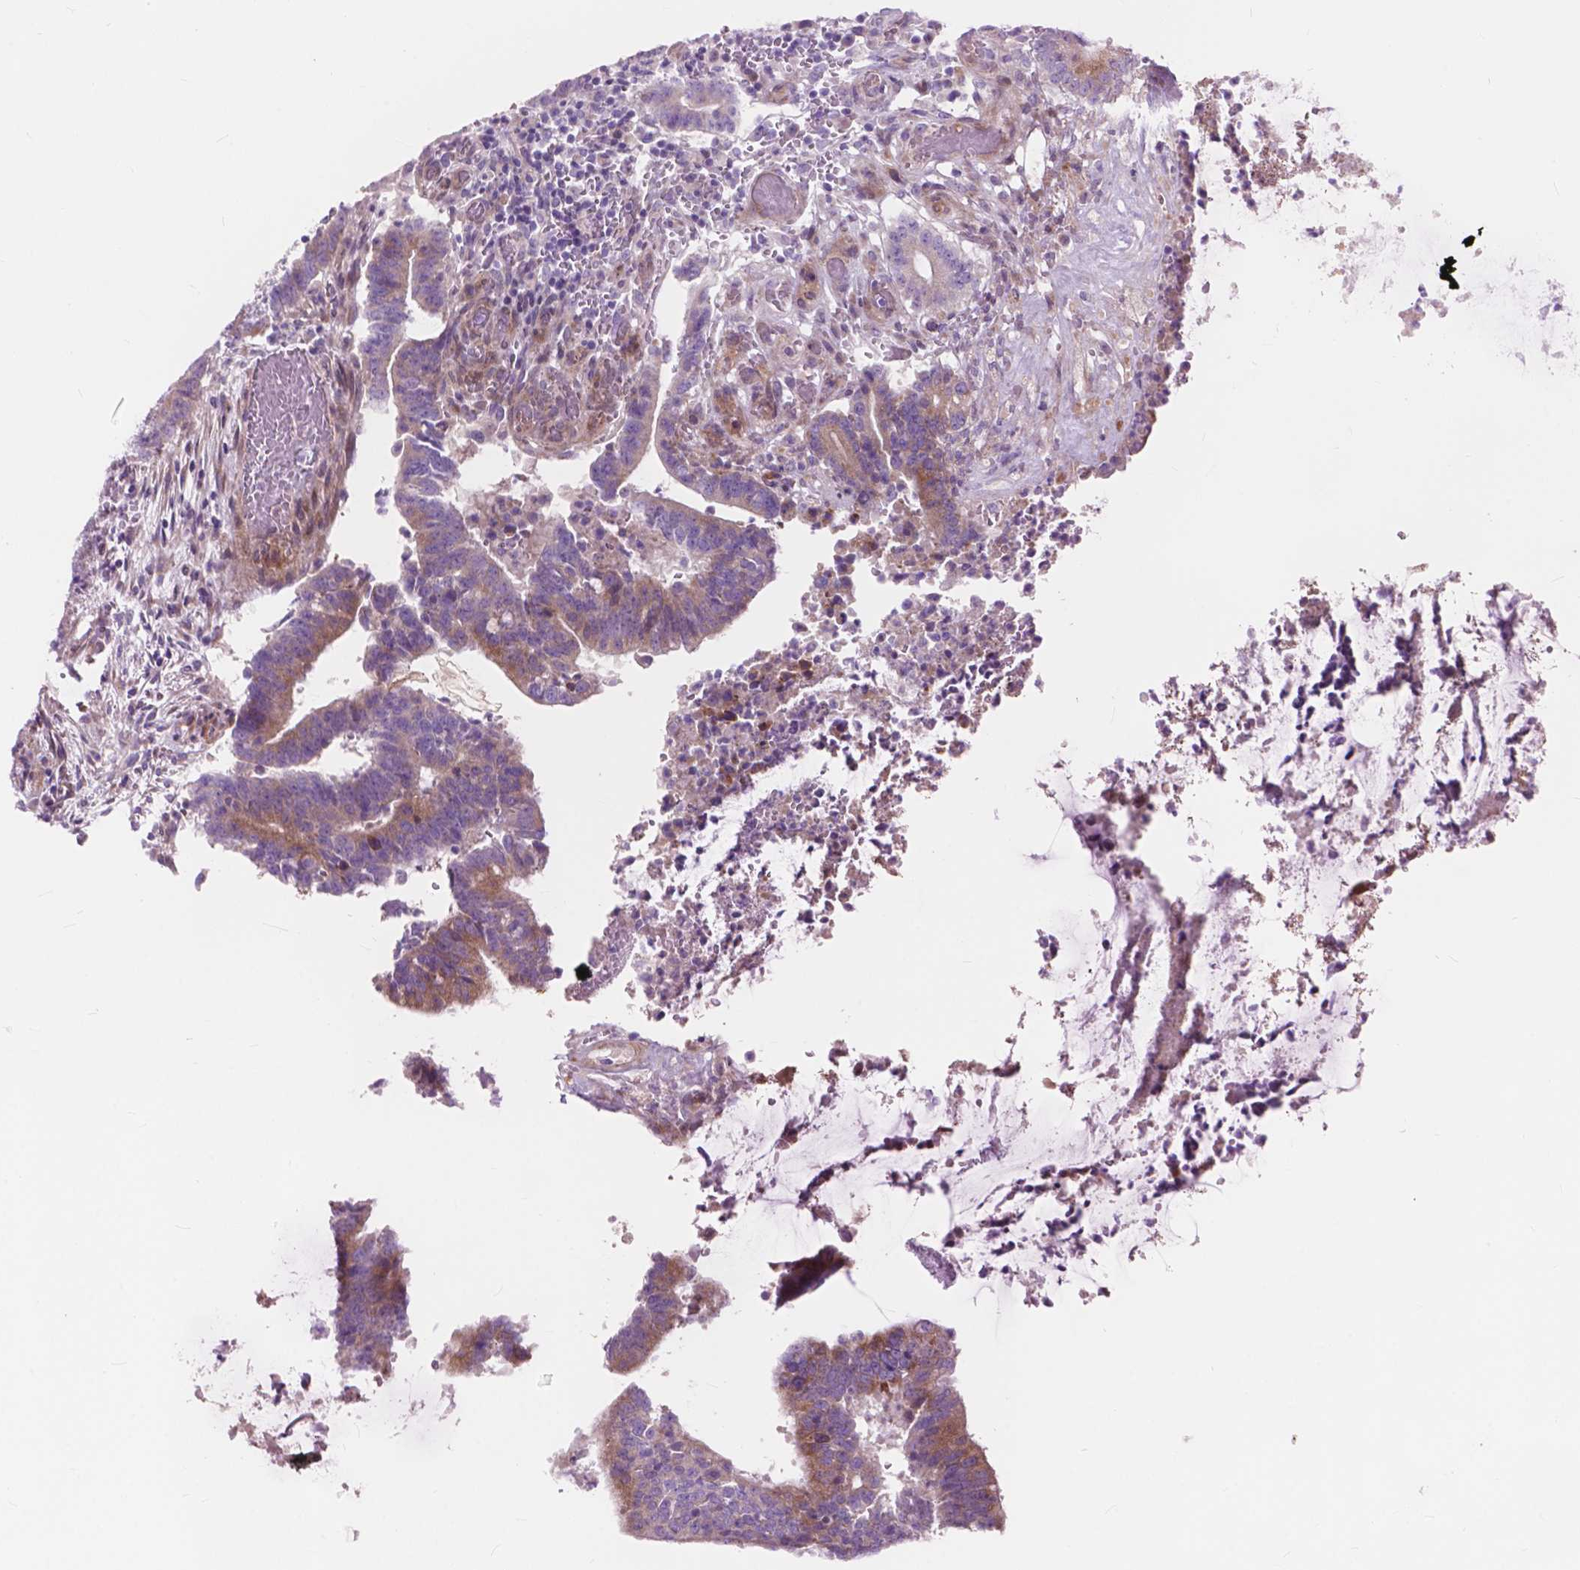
{"staining": {"intensity": "weak", "quantity": "<25%", "location": "cytoplasmic/membranous"}, "tissue": "colorectal cancer", "cell_type": "Tumor cells", "image_type": "cancer", "snomed": [{"axis": "morphology", "description": "Adenocarcinoma, NOS"}, {"axis": "topography", "description": "Colon"}], "caption": "A micrograph of human colorectal cancer (adenocarcinoma) is negative for staining in tumor cells.", "gene": "MORN1", "patient": {"sex": "female", "age": 43}}